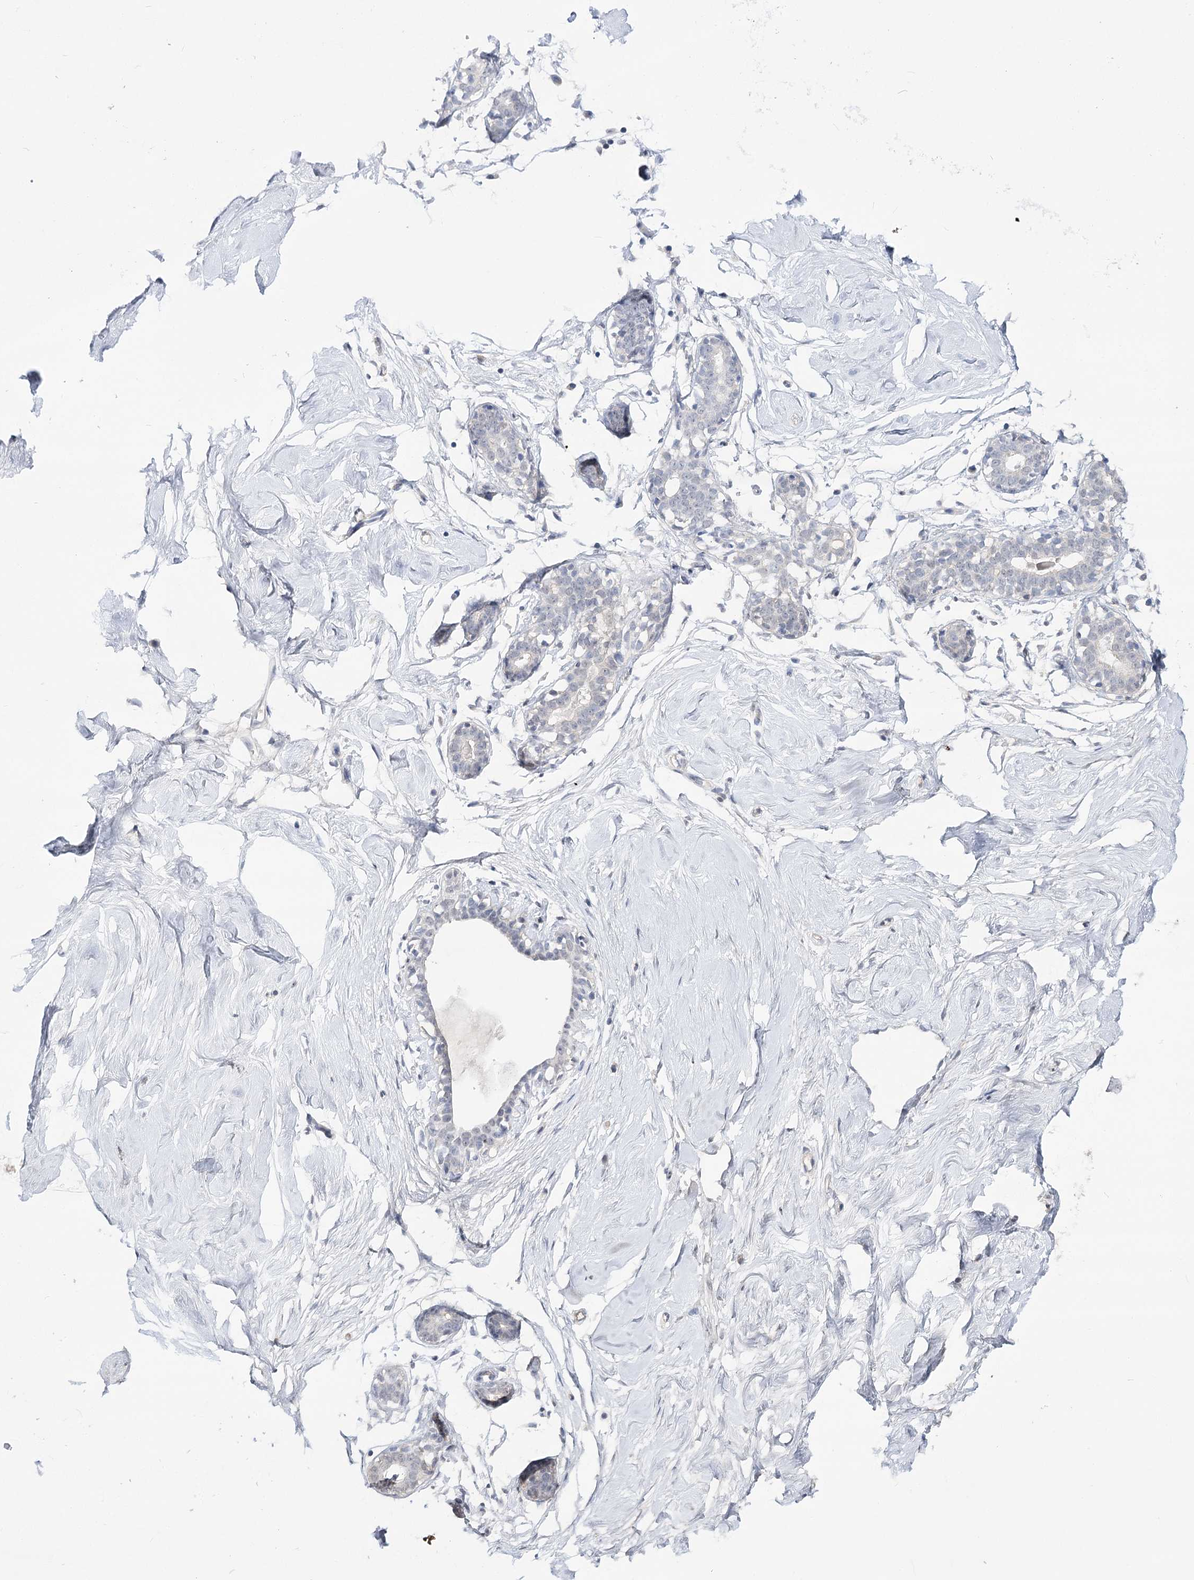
{"staining": {"intensity": "negative", "quantity": "none", "location": "none"}, "tissue": "breast", "cell_type": "Adipocytes", "image_type": "normal", "snomed": [{"axis": "morphology", "description": "Normal tissue, NOS"}, {"axis": "morphology", "description": "Adenoma, NOS"}, {"axis": "topography", "description": "Breast"}], "caption": "Adipocytes are negative for brown protein staining in normal breast. Brightfield microscopy of immunohistochemistry (IHC) stained with DAB (3,3'-diaminobenzidine) (brown) and hematoxylin (blue), captured at high magnification.", "gene": "ATP10B", "patient": {"sex": "female", "age": 23}}